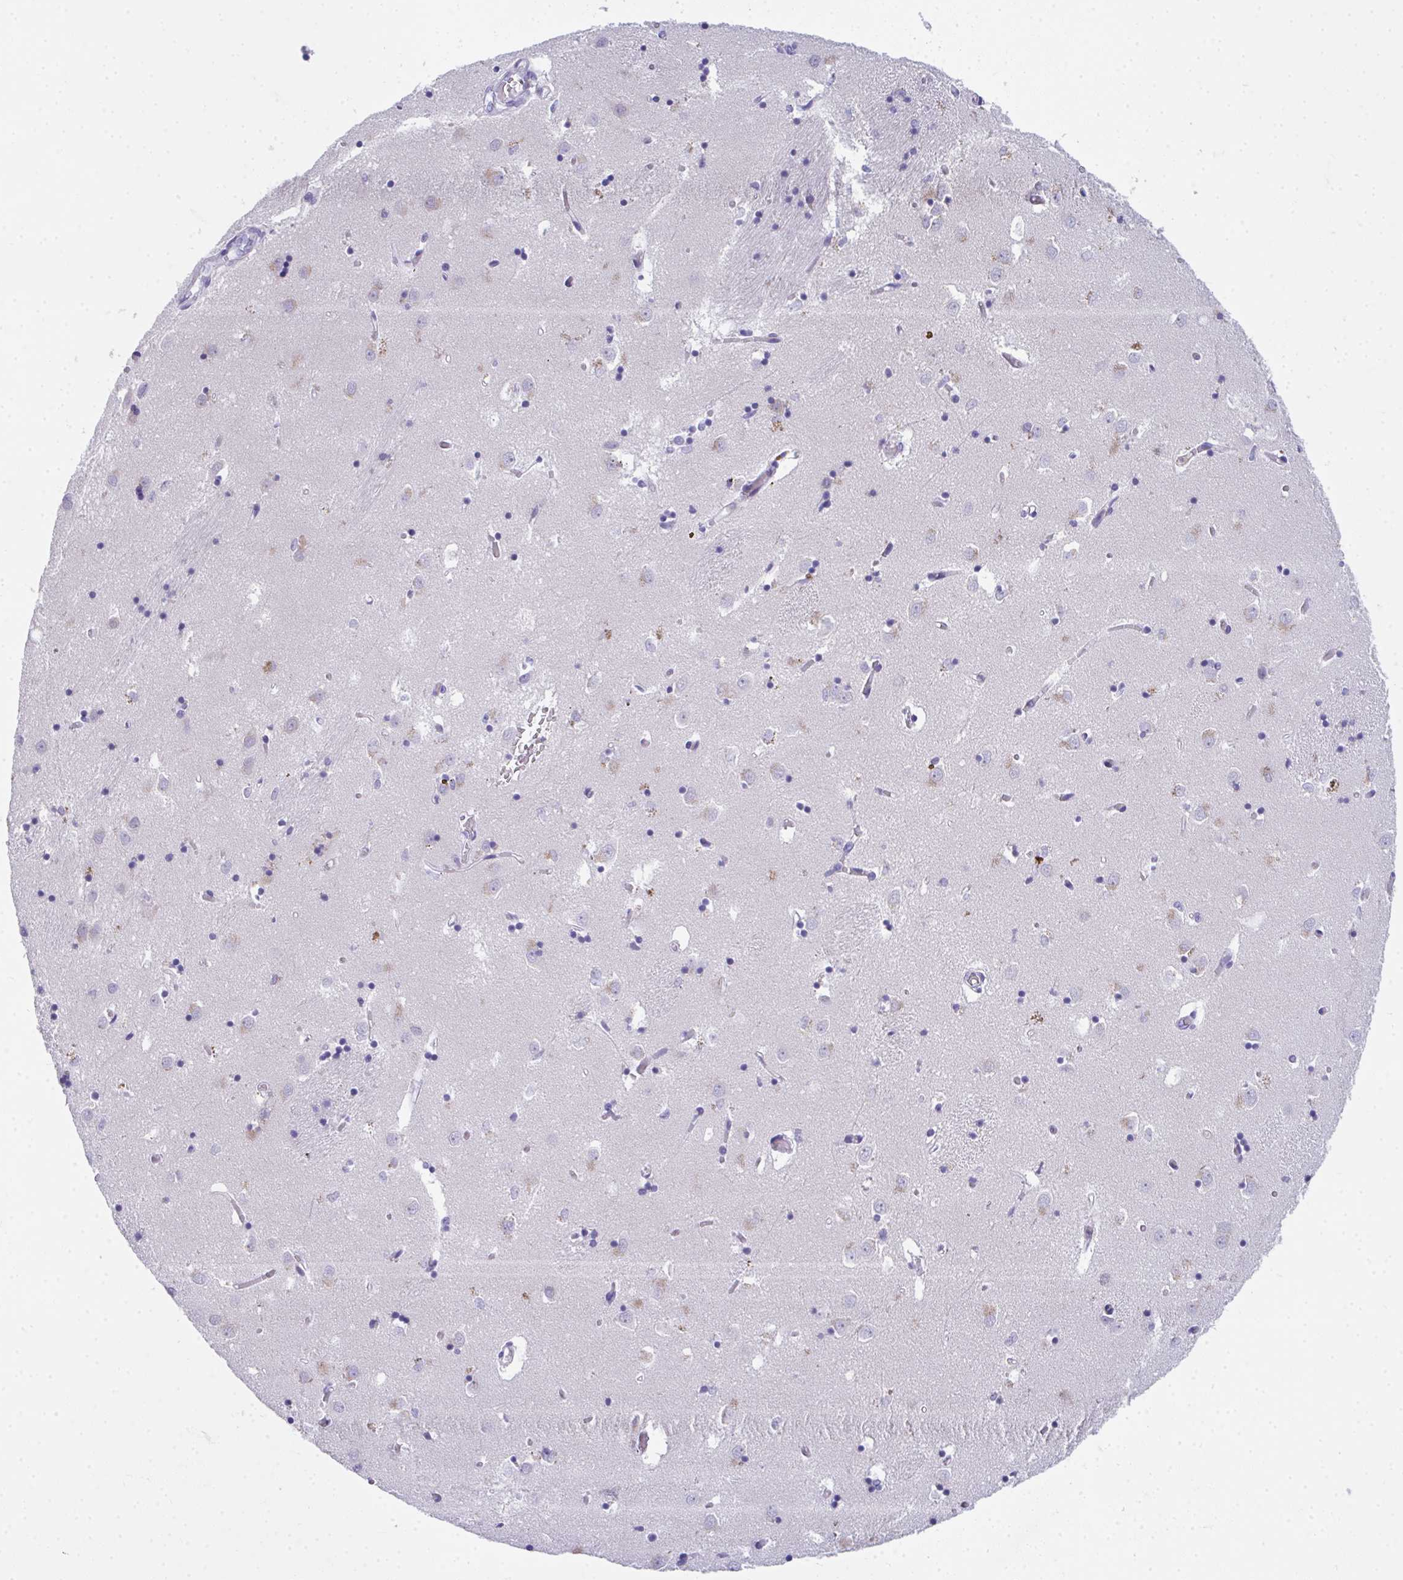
{"staining": {"intensity": "negative", "quantity": "none", "location": "none"}, "tissue": "caudate", "cell_type": "Glial cells", "image_type": "normal", "snomed": [{"axis": "morphology", "description": "Normal tissue, NOS"}, {"axis": "topography", "description": "Lateral ventricle wall"}], "caption": "High power microscopy photomicrograph of an IHC micrograph of benign caudate, revealing no significant staining in glial cells.", "gene": "COA5", "patient": {"sex": "male", "age": 70}}